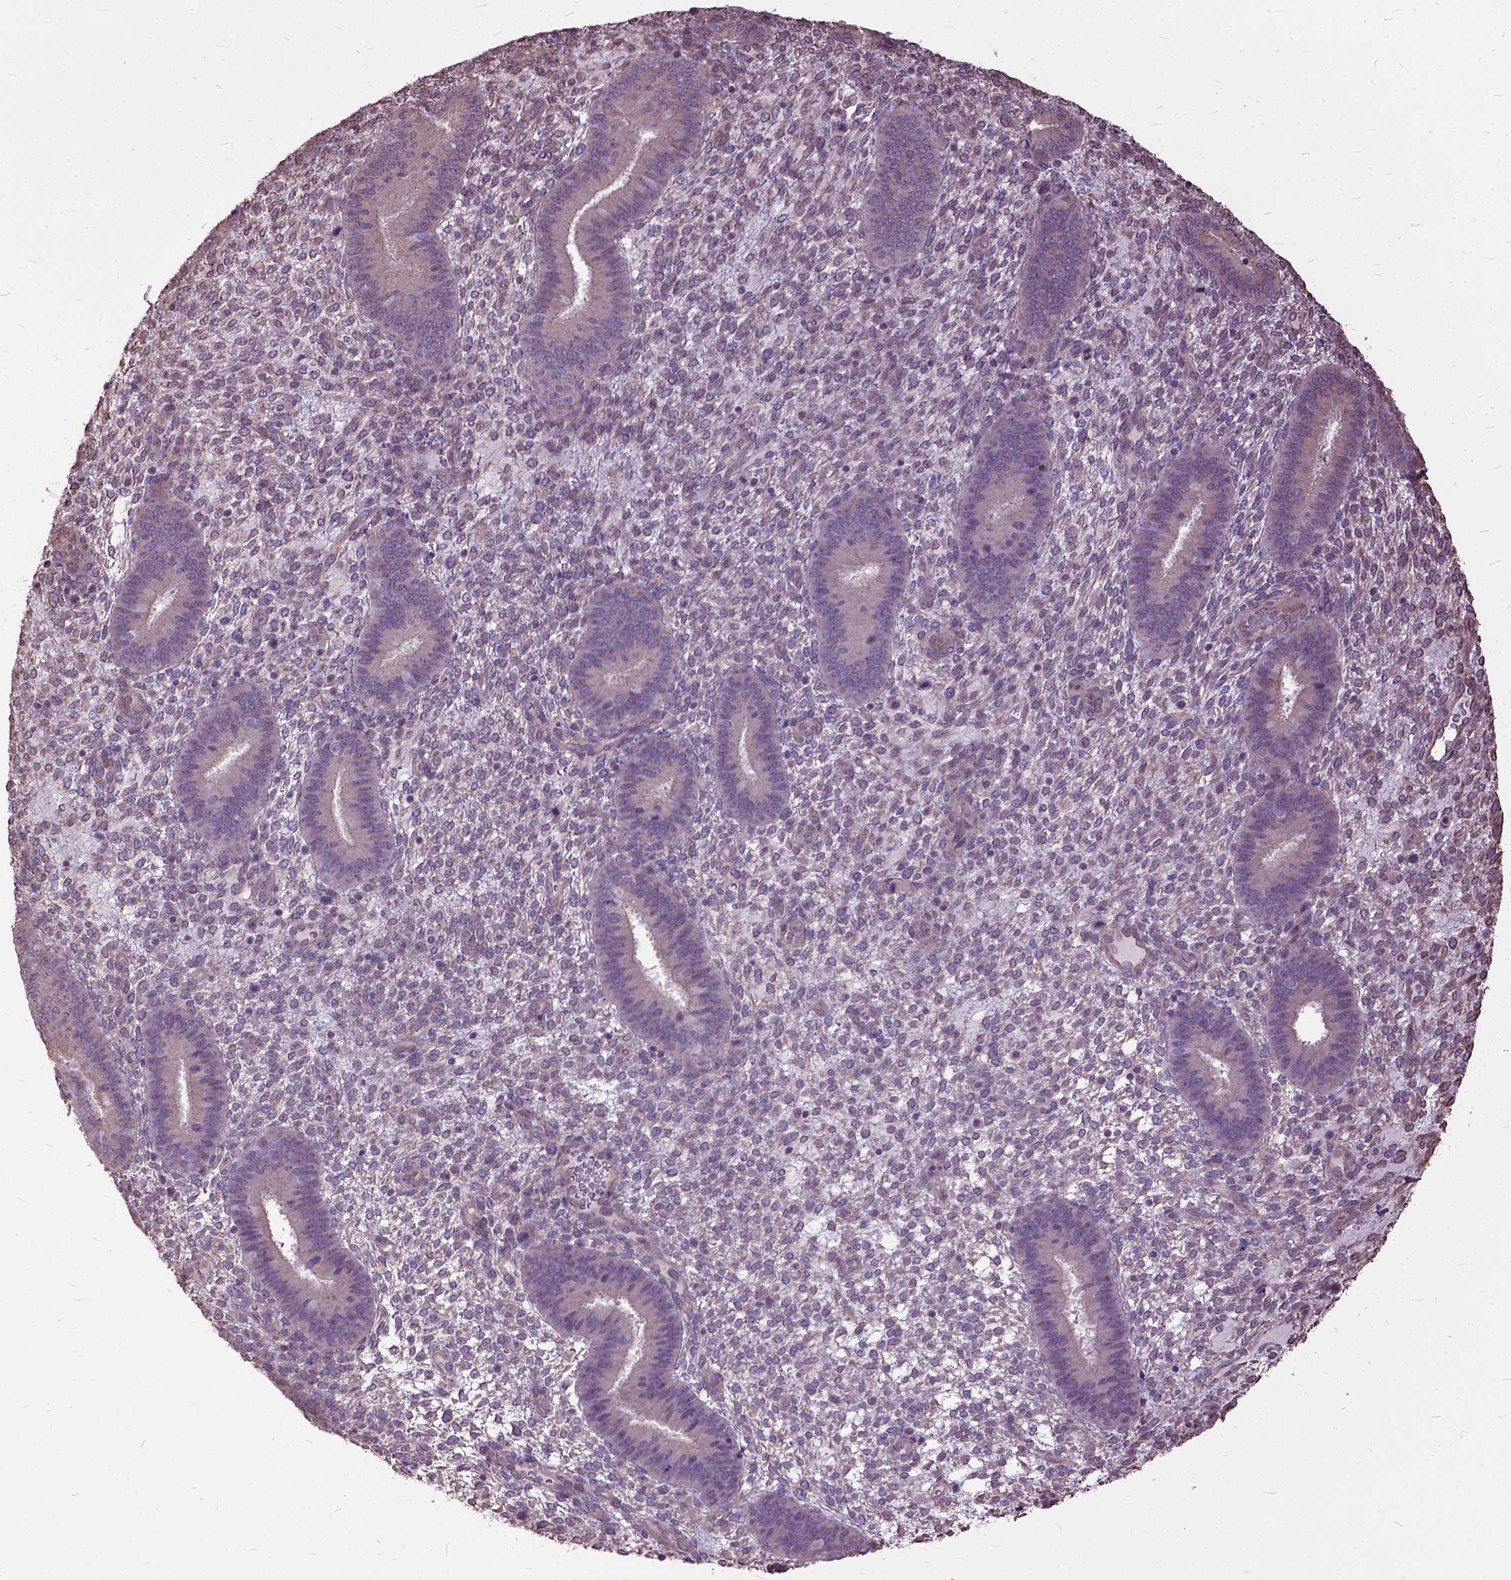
{"staining": {"intensity": "negative", "quantity": "none", "location": "none"}, "tissue": "endometrium", "cell_type": "Cells in endometrial stroma", "image_type": "normal", "snomed": [{"axis": "morphology", "description": "Normal tissue, NOS"}, {"axis": "topography", "description": "Endometrium"}], "caption": "An immunohistochemistry histopathology image of benign endometrium is shown. There is no staining in cells in endometrial stroma of endometrium.", "gene": "AREG", "patient": {"sex": "female", "age": 39}}